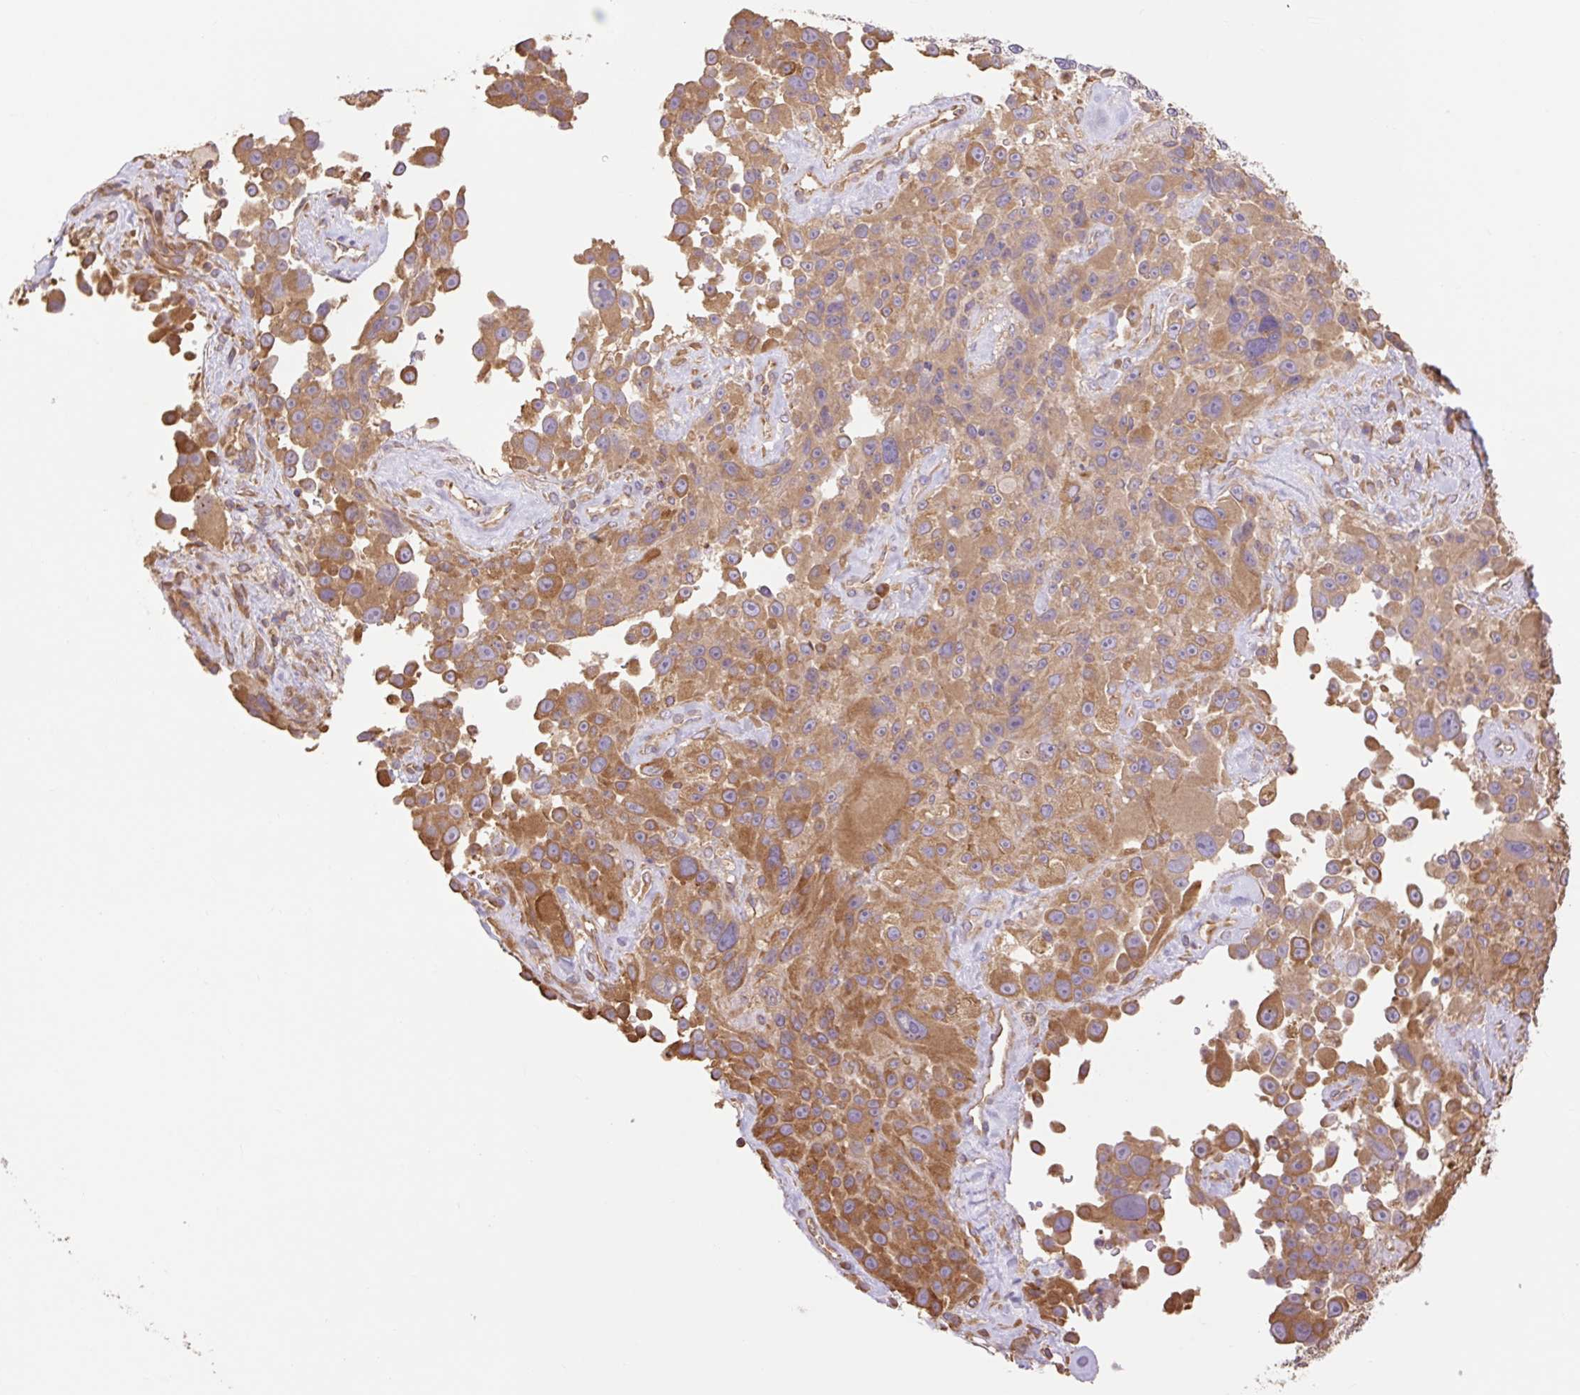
{"staining": {"intensity": "moderate", "quantity": ">75%", "location": "cytoplasmic/membranous"}, "tissue": "melanoma", "cell_type": "Tumor cells", "image_type": "cancer", "snomed": [{"axis": "morphology", "description": "Malignant melanoma, Metastatic site"}, {"axis": "topography", "description": "Lymph node"}], "caption": "Human malignant melanoma (metastatic site) stained with a protein marker displays moderate staining in tumor cells.", "gene": "DESI1", "patient": {"sex": "male", "age": 62}}